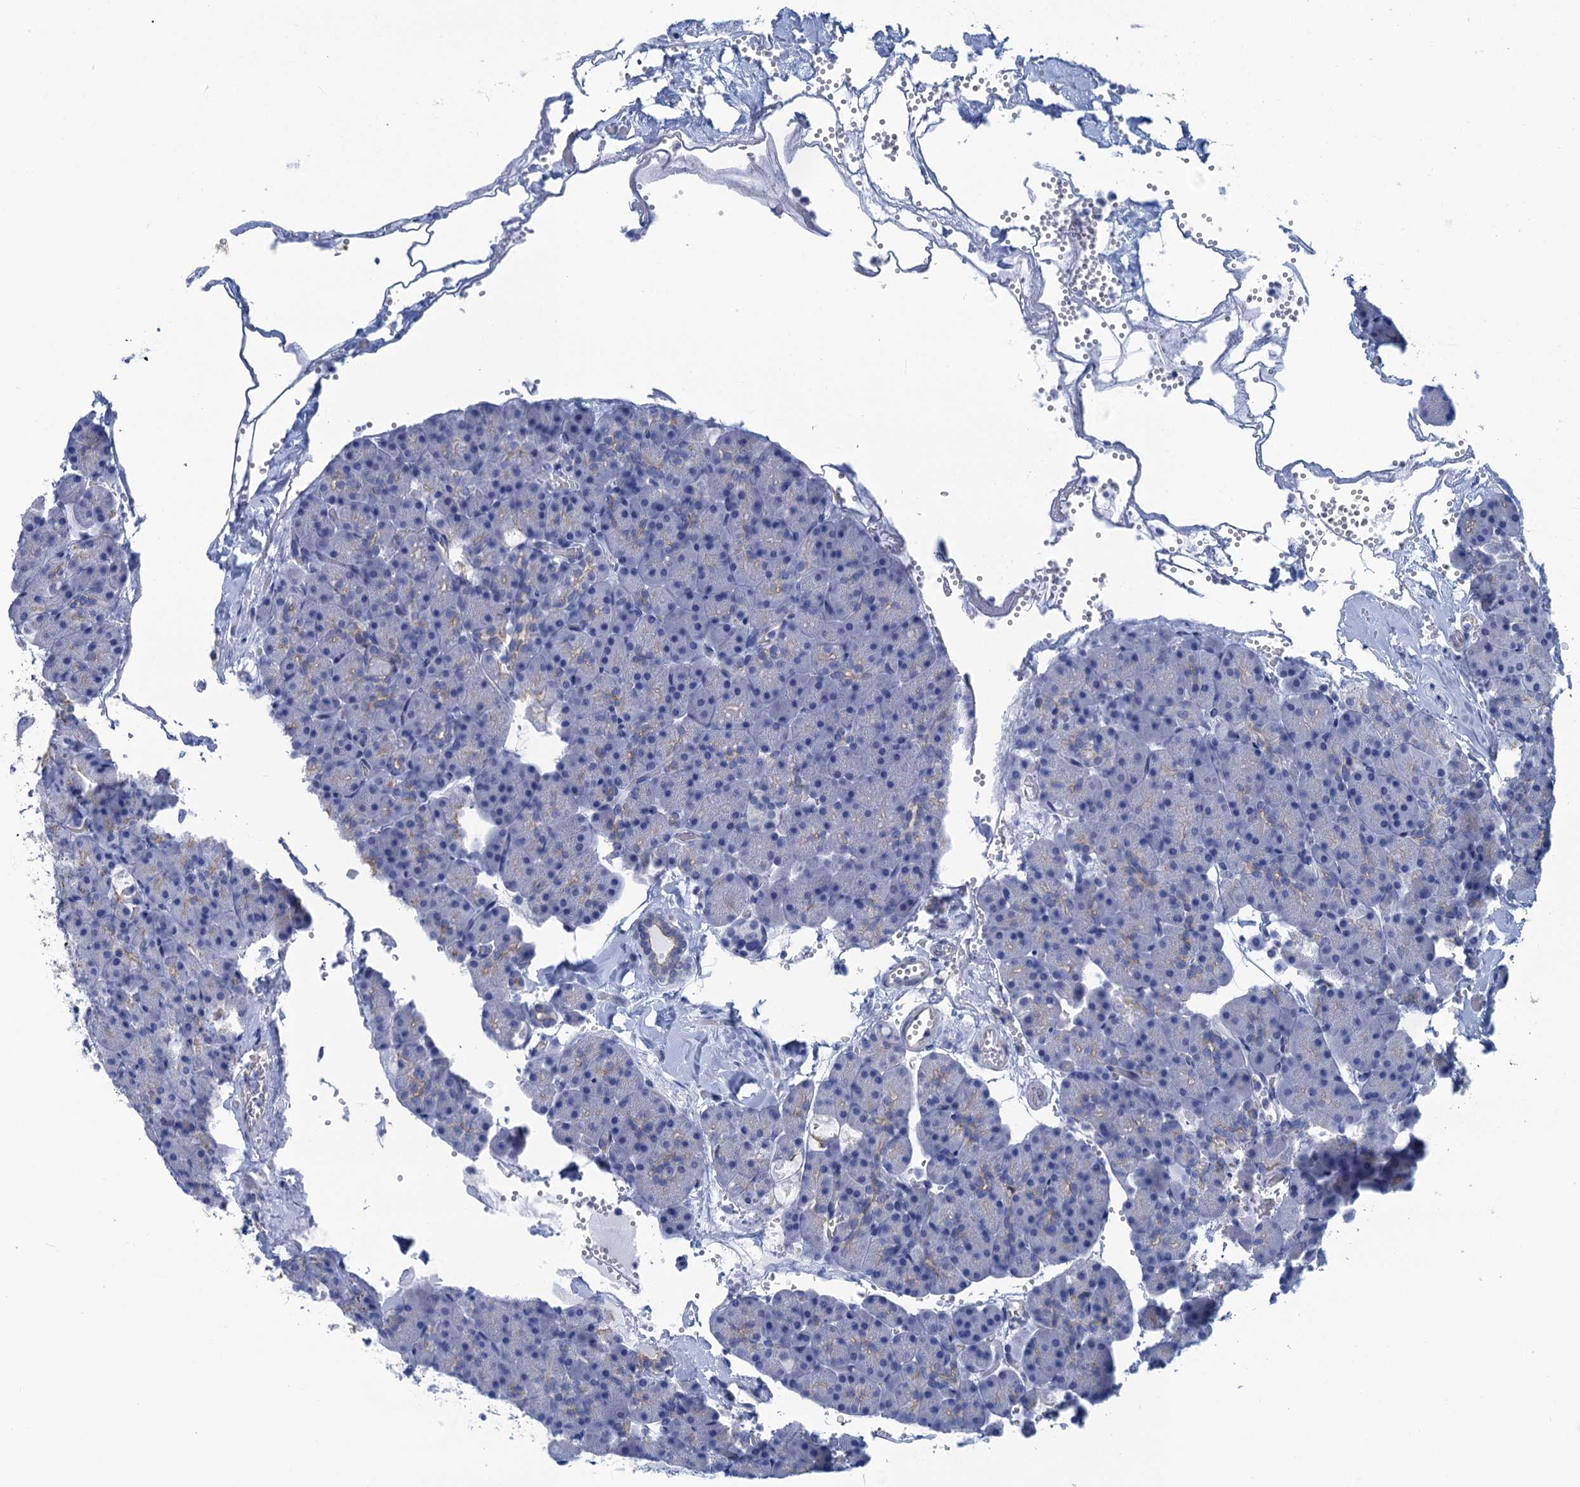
{"staining": {"intensity": "weak", "quantity": "<25%", "location": "cytoplasmic/membranous"}, "tissue": "pancreas", "cell_type": "Exocrine glandular cells", "image_type": "normal", "snomed": [{"axis": "morphology", "description": "Normal tissue, NOS"}, {"axis": "topography", "description": "Pancreas"}], "caption": "Human pancreas stained for a protein using IHC displays no positivity in exocrine glandular cells.", "gene": "CALML5", "patient": {"sex": "male", "age": 36}}